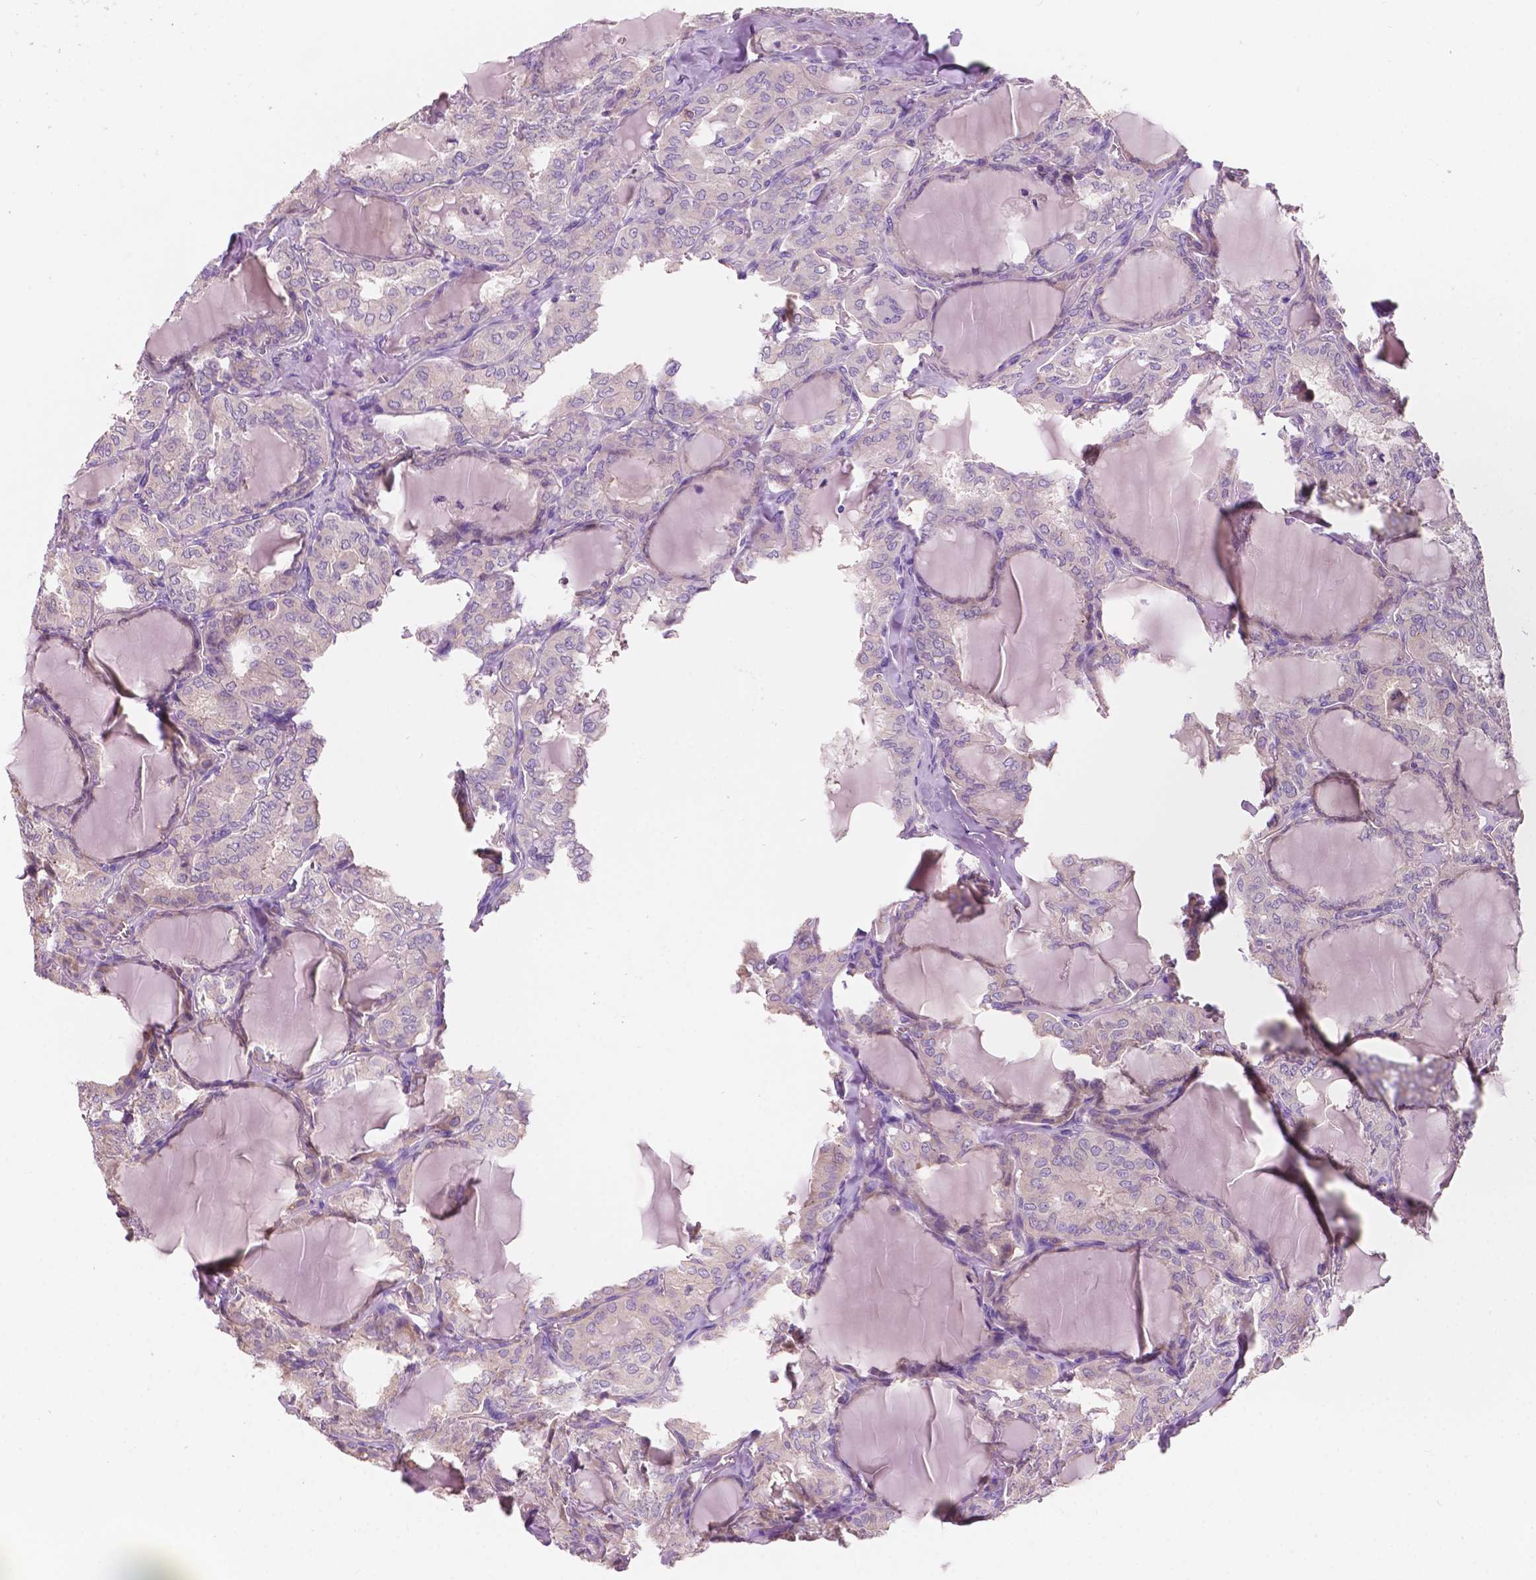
{"staining": {"intensity": "negative", "quantity": "none", "location": "none"}, "tissue": "thyroid cancer", "cell_type": "Tumor cells", "image_type": "cancer", "snomed": [{"axis": "morphology", "description": "Papillary adenocarcinoma, NOS"}, {"axis": "topography", "description": "Thyroid gland"}], "caption": "Immunohistochemistry (IHC) image of human thyroid papillary adenocarcinoma stained for a protein (brown), which reveals no staining in tumor cells. The staining was performed using DAB (3,3'-diaminobenzidine) to visualize the protein expression in brown, while the nuclei were stained in blue with hematoxylin (Magnification: 20x).", "gene": "SEMA4A", "patient": {"sex": "male", "age": 20}}